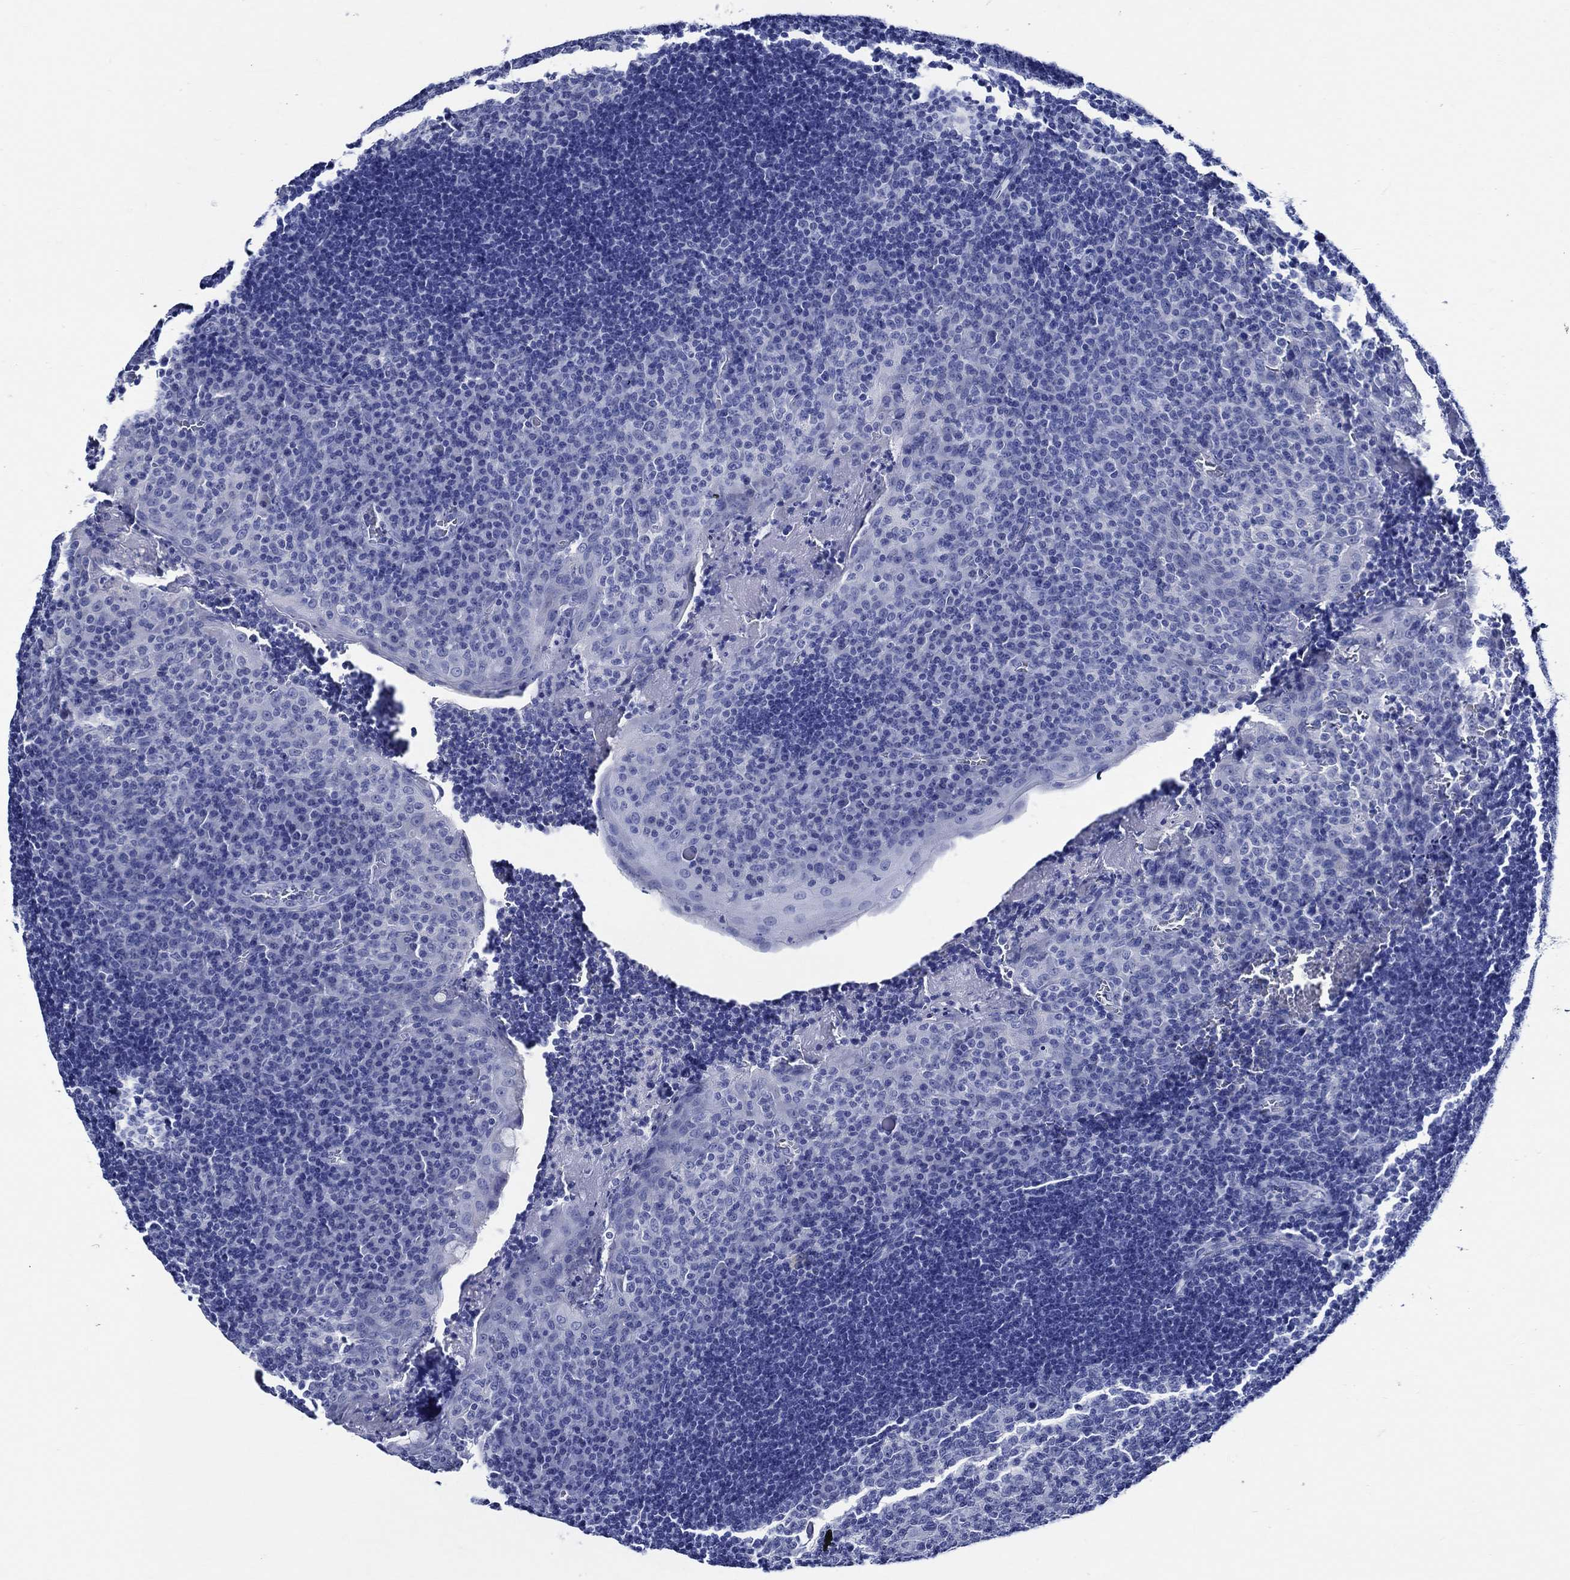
{"staining": {"intensity": "negative", "quantity": "none", "location": "none"}, "tissue": "tonsil", "cell_type": "Germinal center cells", "image_type": "normal", "snomed": [{"axis": "morphology", "description": "Normal tissue, NOS"}, {"axis": "topography", "description": "Tonsil"}], "caption": "Tonsil stained for a protein using immunohistochemistry (IHC) demonstrates no positivity germinal center cells.", "gene": "WDR62", "patient": {"sex": "female", "age": 12}}